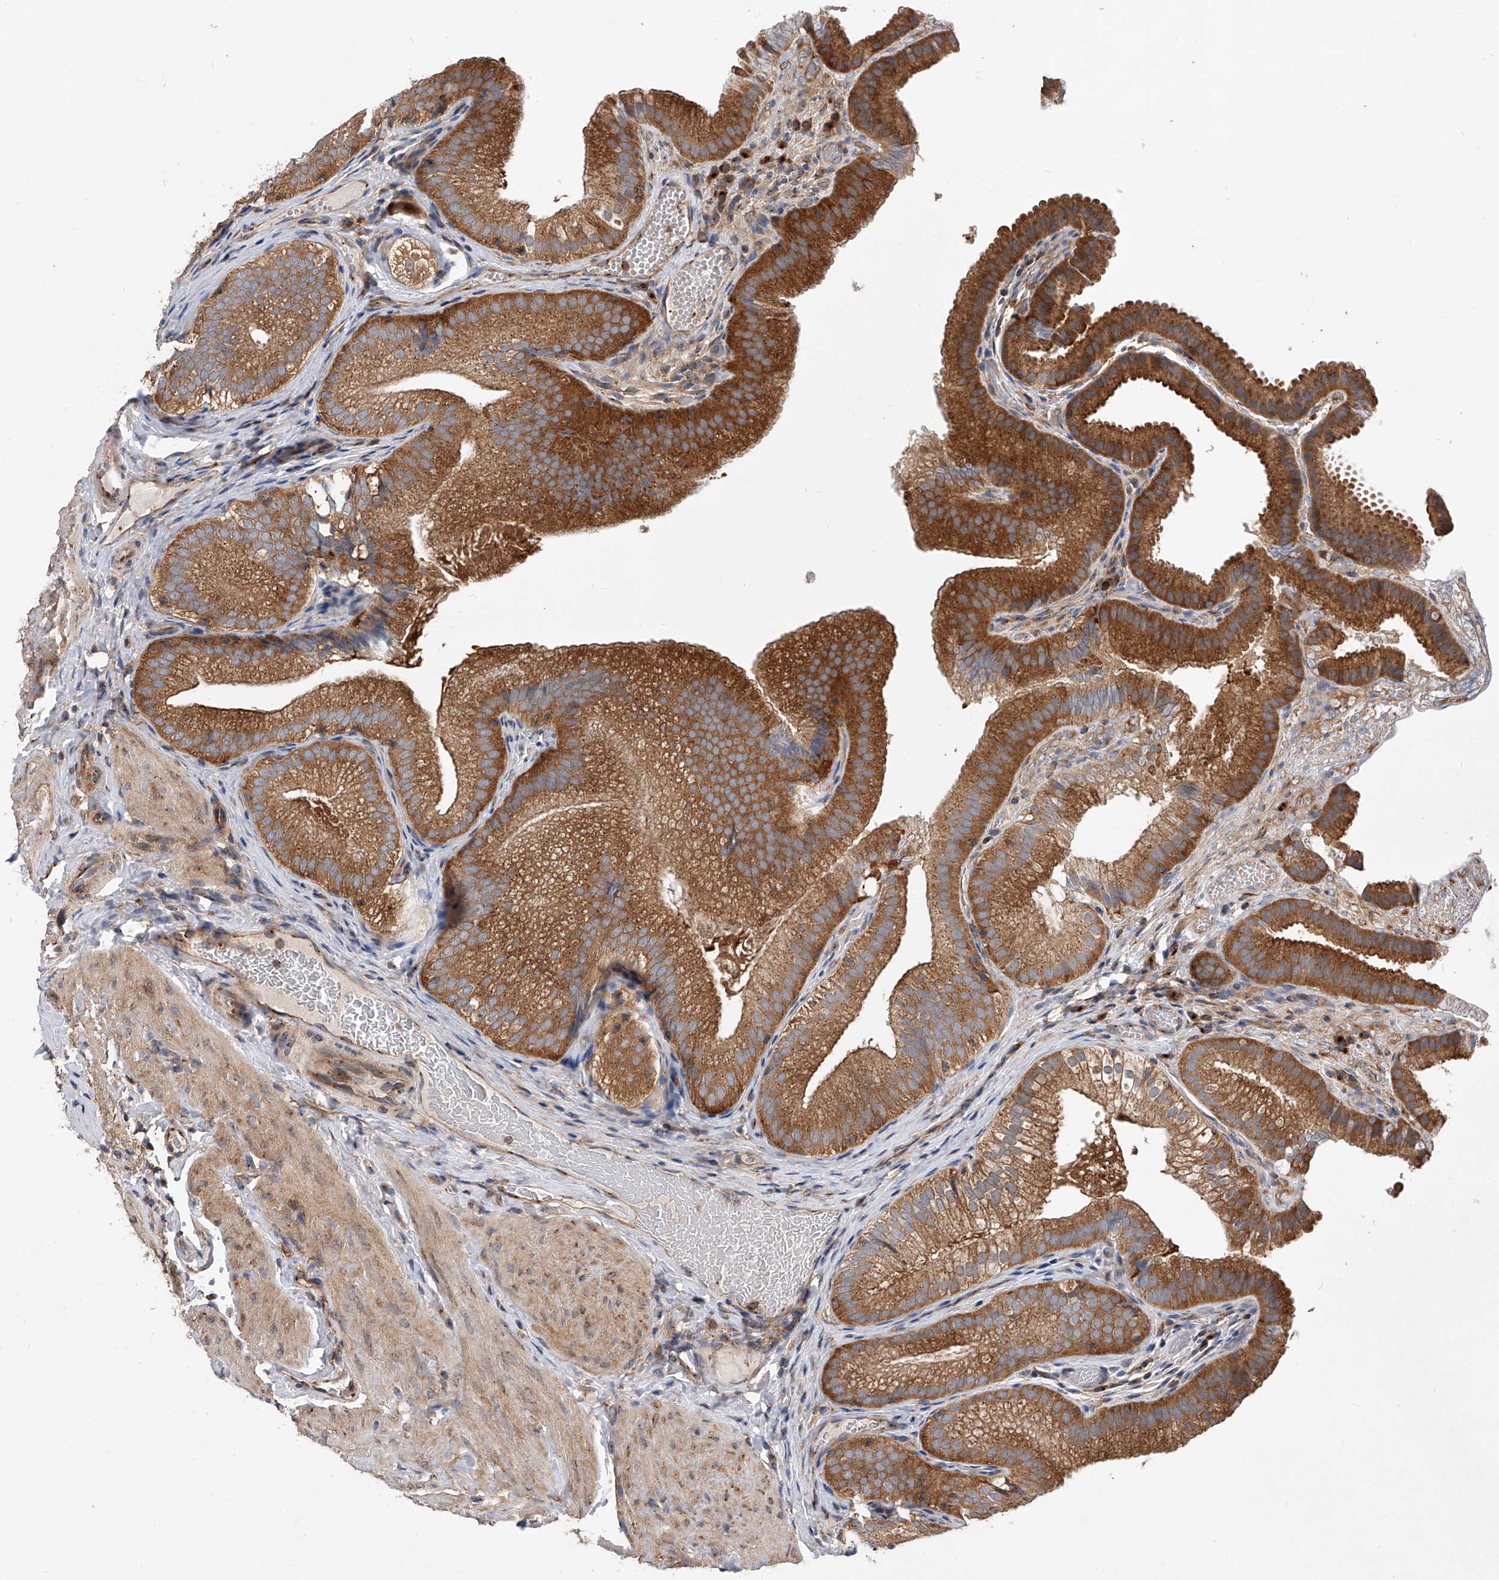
{"staining": {"intensity": "strong", "quantity": ">75%", "location": "cytoplasmic/membranous"}, "tissue": "gallbladder", "cell_type": "Glandular cells", "image_type": "normal", "snomed": [{"axis": "morphology", "description": "Normal tissue, NOS"}, {"axis": "topography", "description": "Gallbladder"}], "caption": "About >75% of glandular cells in benign human gallbladder exhibit strong cytoplasmic/membranous protein staining as visualized by brown immunohistochemical staining.", "gene": "CFAP410", "patient": {"sex": "female", "age": 30}}